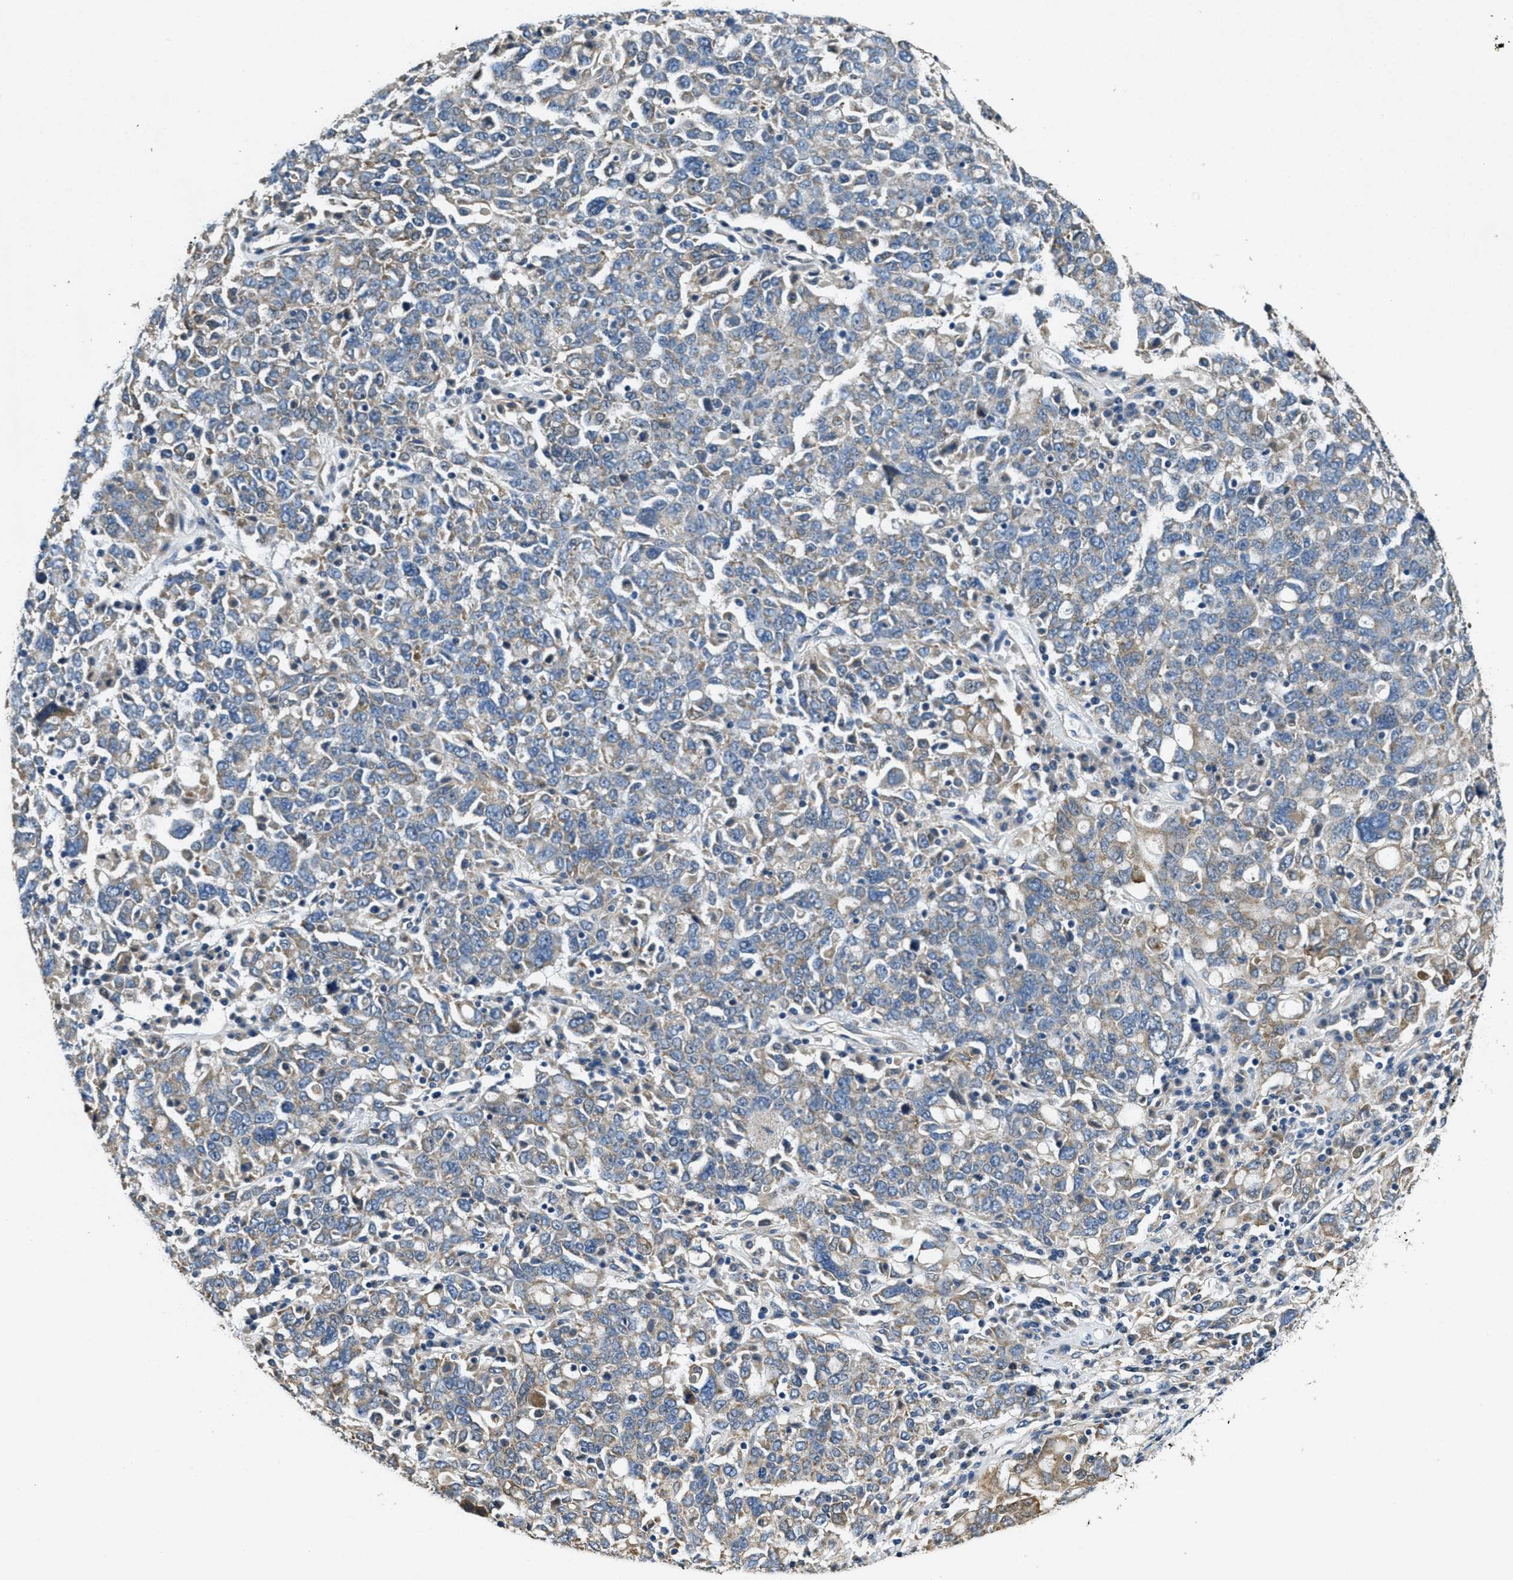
{"staining": {"intensity": "weak", "quantity": "<25%", "location": "cytoplasmic/membranous"}, "tissue": "ovarian cancer", "cell_type": "Tumor cells", "image_type": "cancer", "snomed": [{"axis": "morphology", "description": "Carcinoma, endometroid"}, {"axis": "topography", "description": "Ovary"}], "caption": "Immunohistochemistry micrograph of neoplastic tissue: human ovarian endometroid carcinoma stained with DAB displays no significant protein staining in tumor cells.", "gene": "TOMM70", "patient": {"sex": "female", "age": 62}}